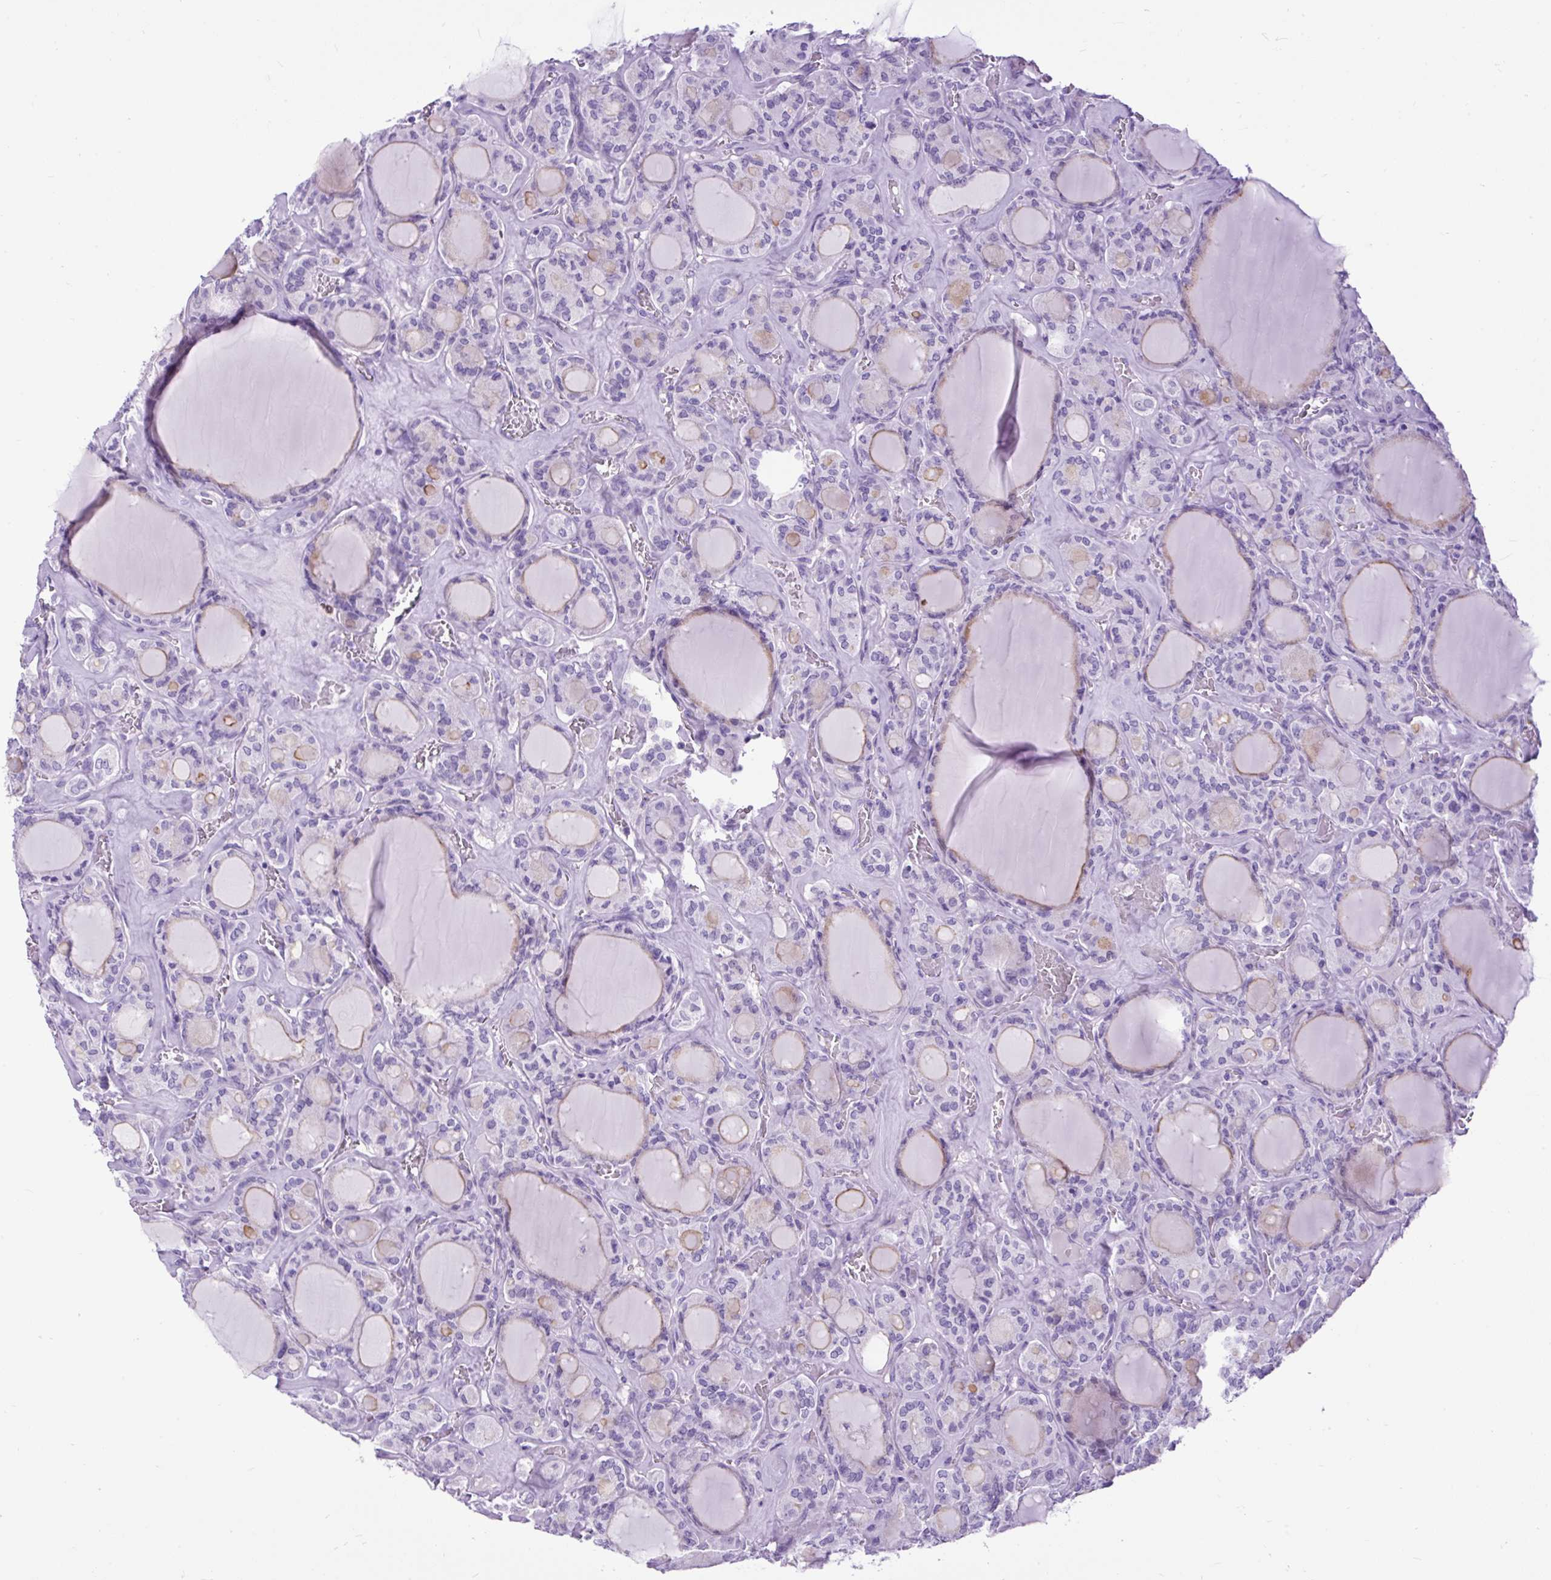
{"staining": {"intensity": "negative", "quantity": "none", "location": "none"}, "tissue": "thyroid cancer", "cell_type": "Tumor cells", "image_type": "cancer", "snomed": [{"axis": "morphology", "description": "Papillary adenocarcinoma, NOS"}, {"axis": "topography", "description": "Thyroid gland"}], "caption": "Human thyroid cancer (papillary adenocarcinoma) stained for a protein using immunohistochemistry reveals no positivity in tumor cells.", "gene": "ZNF256", "patient": {"sex": "male", "age": 87}}